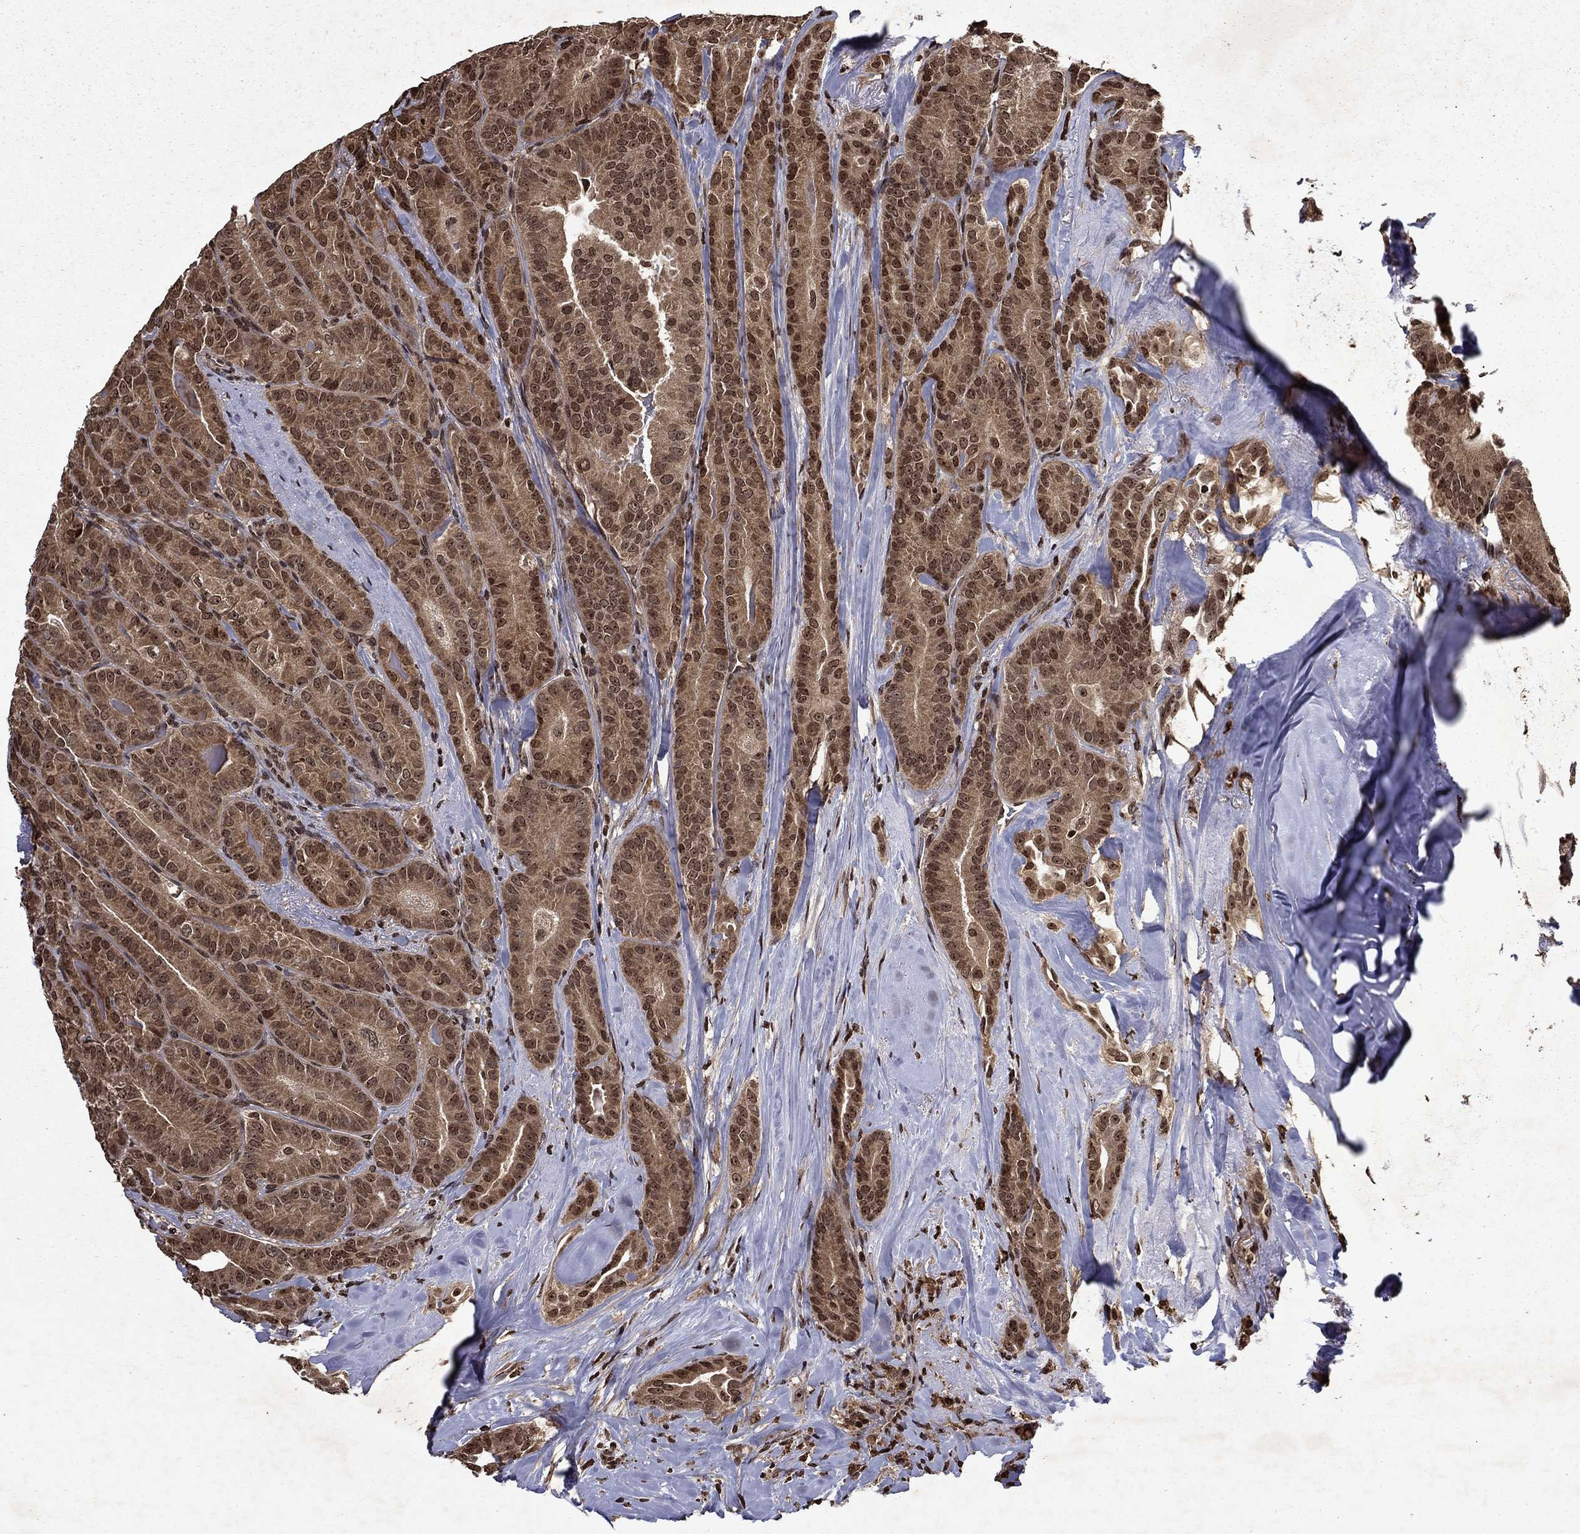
{"staining": {"intensity": "moderate", "quantity": ">75%", "location": "cytoplasmic/membranous,nuclear"}, "tissue": "thyroid cancer", "cell_type": "Tumor cells", "image_type": "cancer", "snomed": [{"axis": "morphology", "description": "Papillary adenocarcinoma, NOS"}, {"axis": "topography", "description": "Thyroid gland"}], "caption": "This is a micrograph of IHC staining of thyroid cancer (papillary adenocarcinoma), which shows moderate positivity in the cytoplasmic/membranous and nuclear of tumor cells.", "gene": "PIN4", "patient": {"sex": "male", "age": 61}}